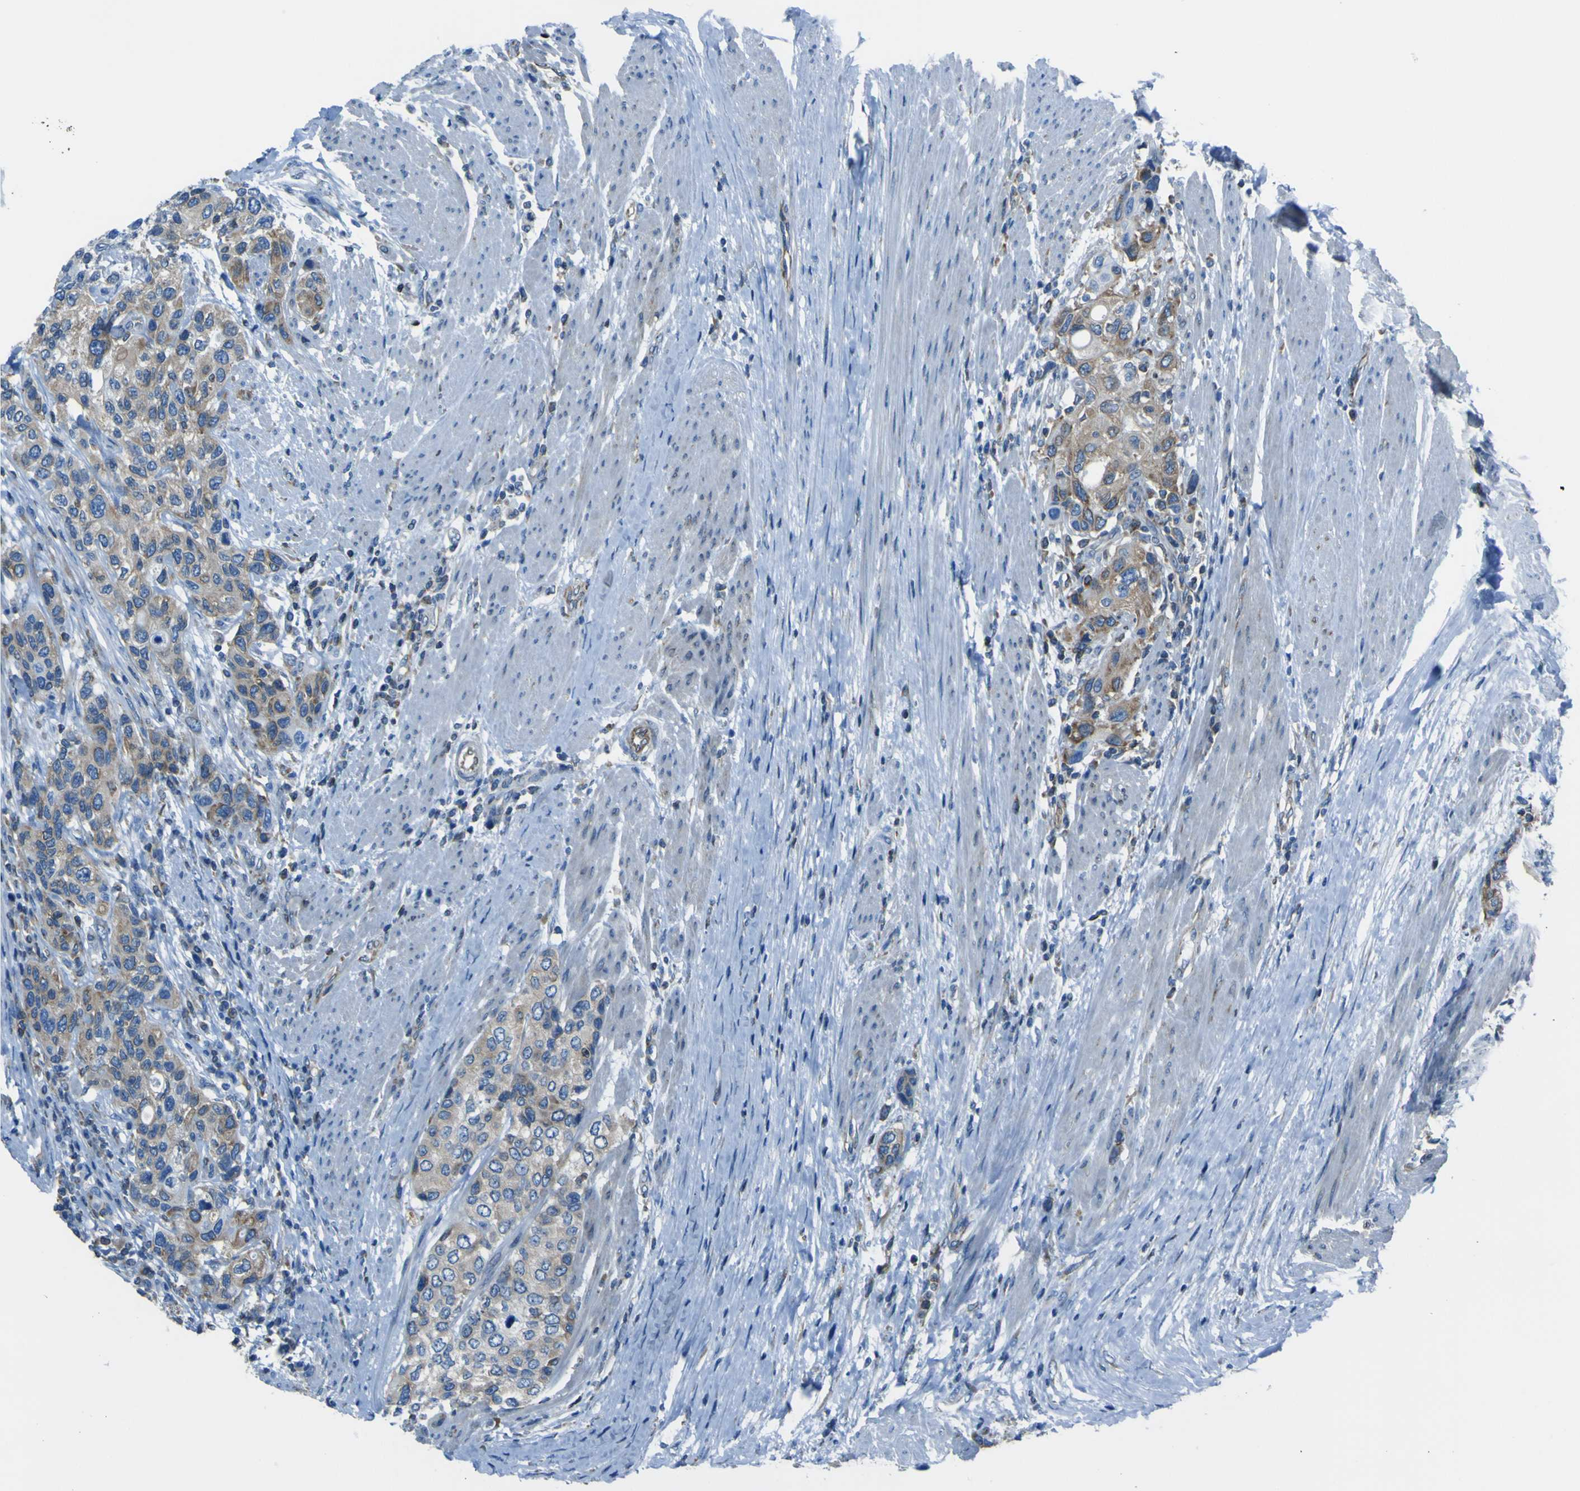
{"staining": {"intensity": "moderate", "quantity": ">75%", "location": "cytoplasmic/membranous"}, "tissue": "urothelial cancer", "cell_type": "Tumor cells", "image_type": "cancer", "snomed": [{"axis": "morphology", "description": "Urothelial carcinoma, High grade"}, {"axis": "topography", "description": "Urinary bladder"}], "caption": "Moderate cytoplasmic/membranous positivity is seen in about >75% of tumor cells in urothelial cancer. Nuclei are stained in blue.", "gene": "STIM1", "patient": {"sex": "female", "age": 56}}